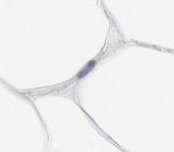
{"staining": {"intensity": "negative", "quantity": "none", "location": "none"}, "tissue": "adipose tissue", "cell_type": "Adipocytes", "image_type": "normal", "snomed": [{"axis": "morphology", "description": "Normal tissue, NOS"}, {"axis": "morphology", "description": "Duct carcinoma"}, {"axis": "topography", "description": "Breast"}, {"axis": "topography", "description": "Adipose tissue"}], "caption": "IHC image of benign adipose tissue stained for a protein (brown), which reveals no positivity in adipocytes. (DAB IHC visualized using brightfield microscopy, high magnification).", "gene": "GAL3ST1", "patient": {"sex": "female", "age": 37}}